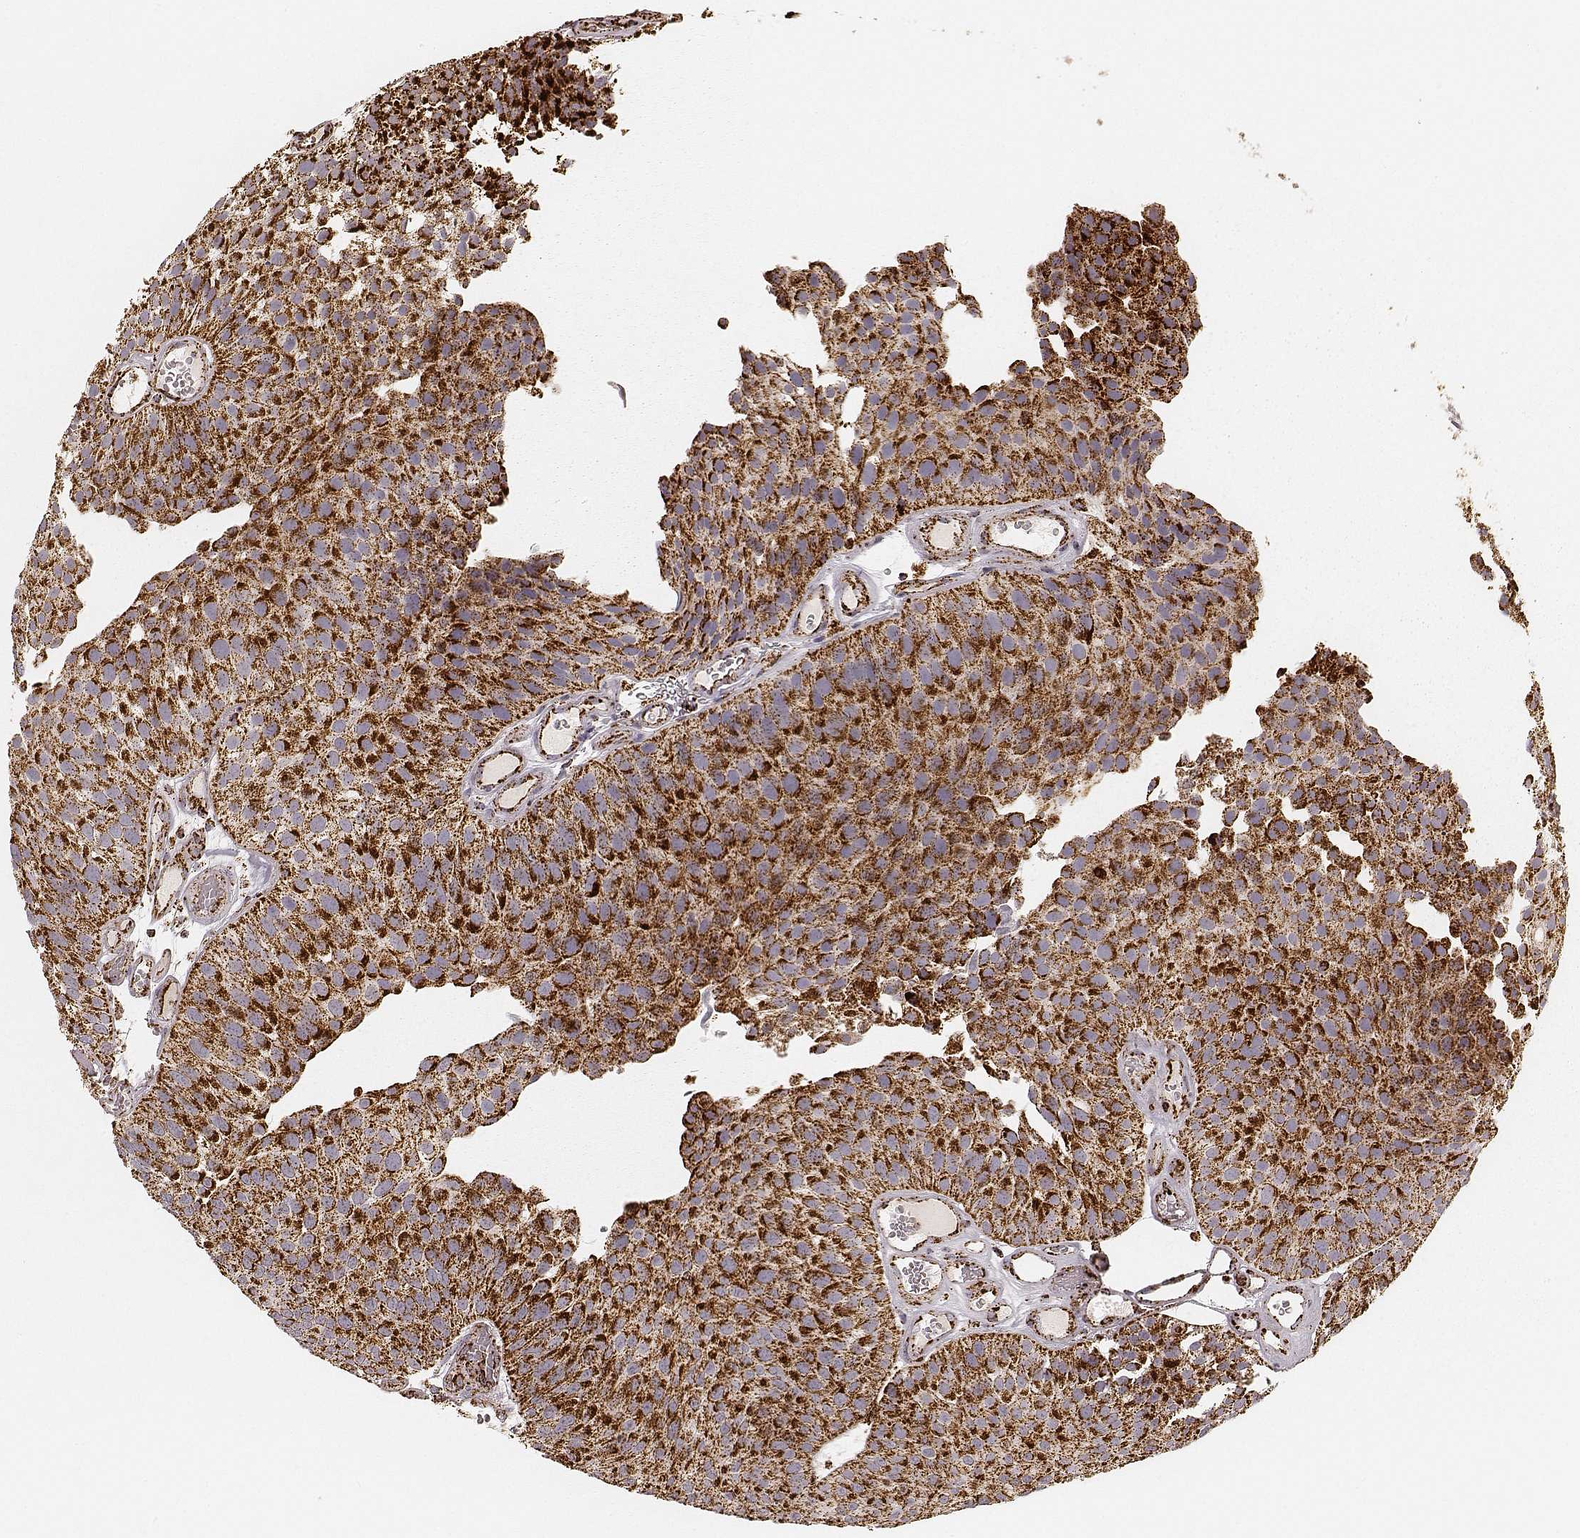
{"staining": {"intensity": "strong", "quantity": ">75%", "location": "cytoplasmic/membranous"}, "tissue": "urothelial cancer", "cell_type": "Tumor cells", "image_type": "cancer", "snomed": [{"axis": "morphology", "description": "Urothelial carcinoma, Low grade"}, {"axis": "topography", "description": "Urinary bladder"}], "caption": "Protein staining of low-grade urothelial carcinoma tissue displays strong cytoplasmic/membranous expression in about >75% of tumor cells.", "gene": "CS", "patient": {"sex": "female", "age": 87}}